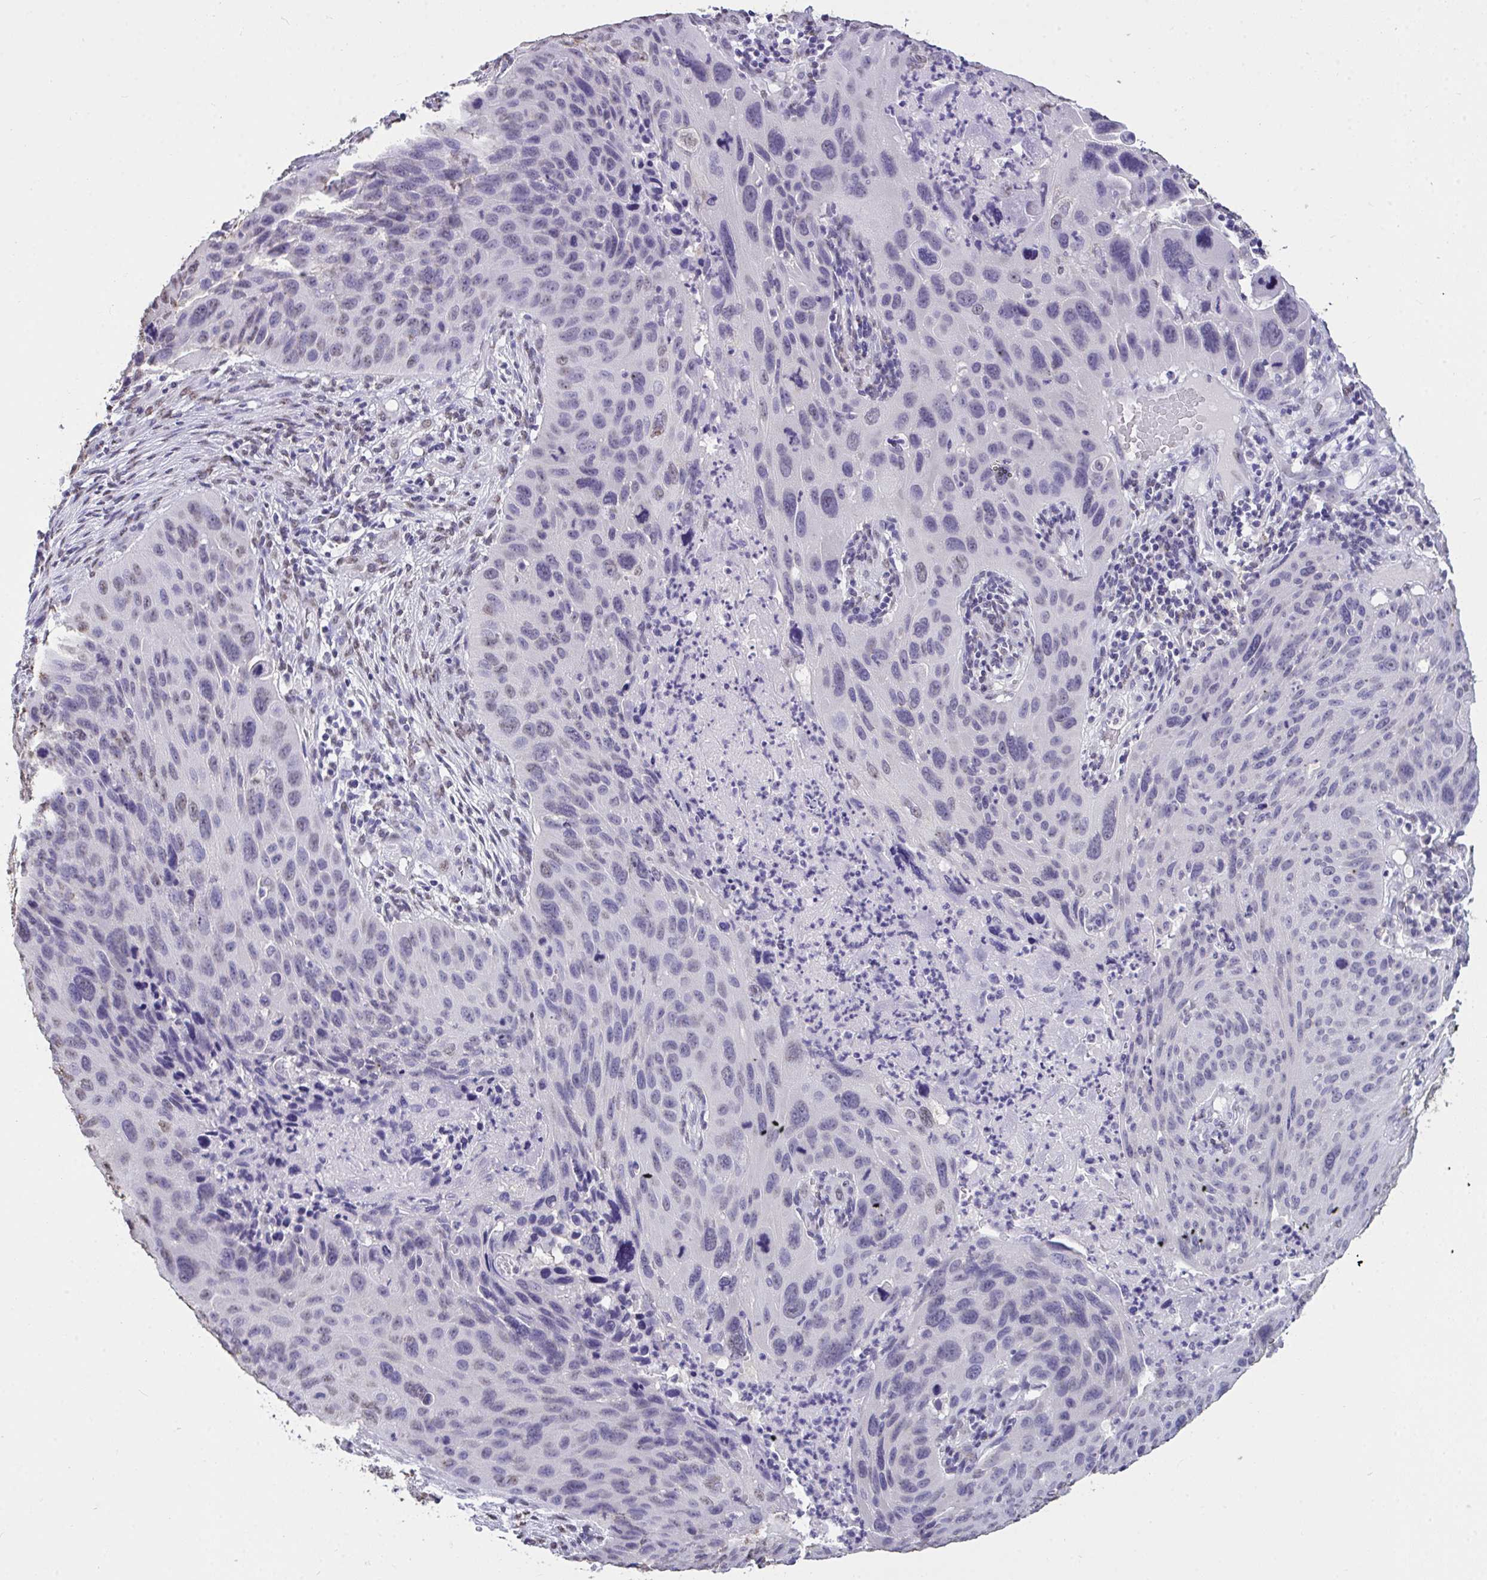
{"staining": {"intensity": "weak", "quantity": "25%-75%", "location": "nuclear"}, "tissue": "lung cancer", "cell_type": "Tumor cells", "image_type": "cancer", "snomed": [{"axis": "morphology", "description": "Squamous cell carcinoma, NOS"}, {"axis": "topography", "description": "Lung"}], "caption": "A high-resolution photomicrograph shows immunohistochemistry staining of squamous cell carcinoma (lung), which displays weak nuclear staining in approximately 25%-75% of tumor cells.", "gene": "SEMA6B", "patient": {"sex": "male", "age": 63}}